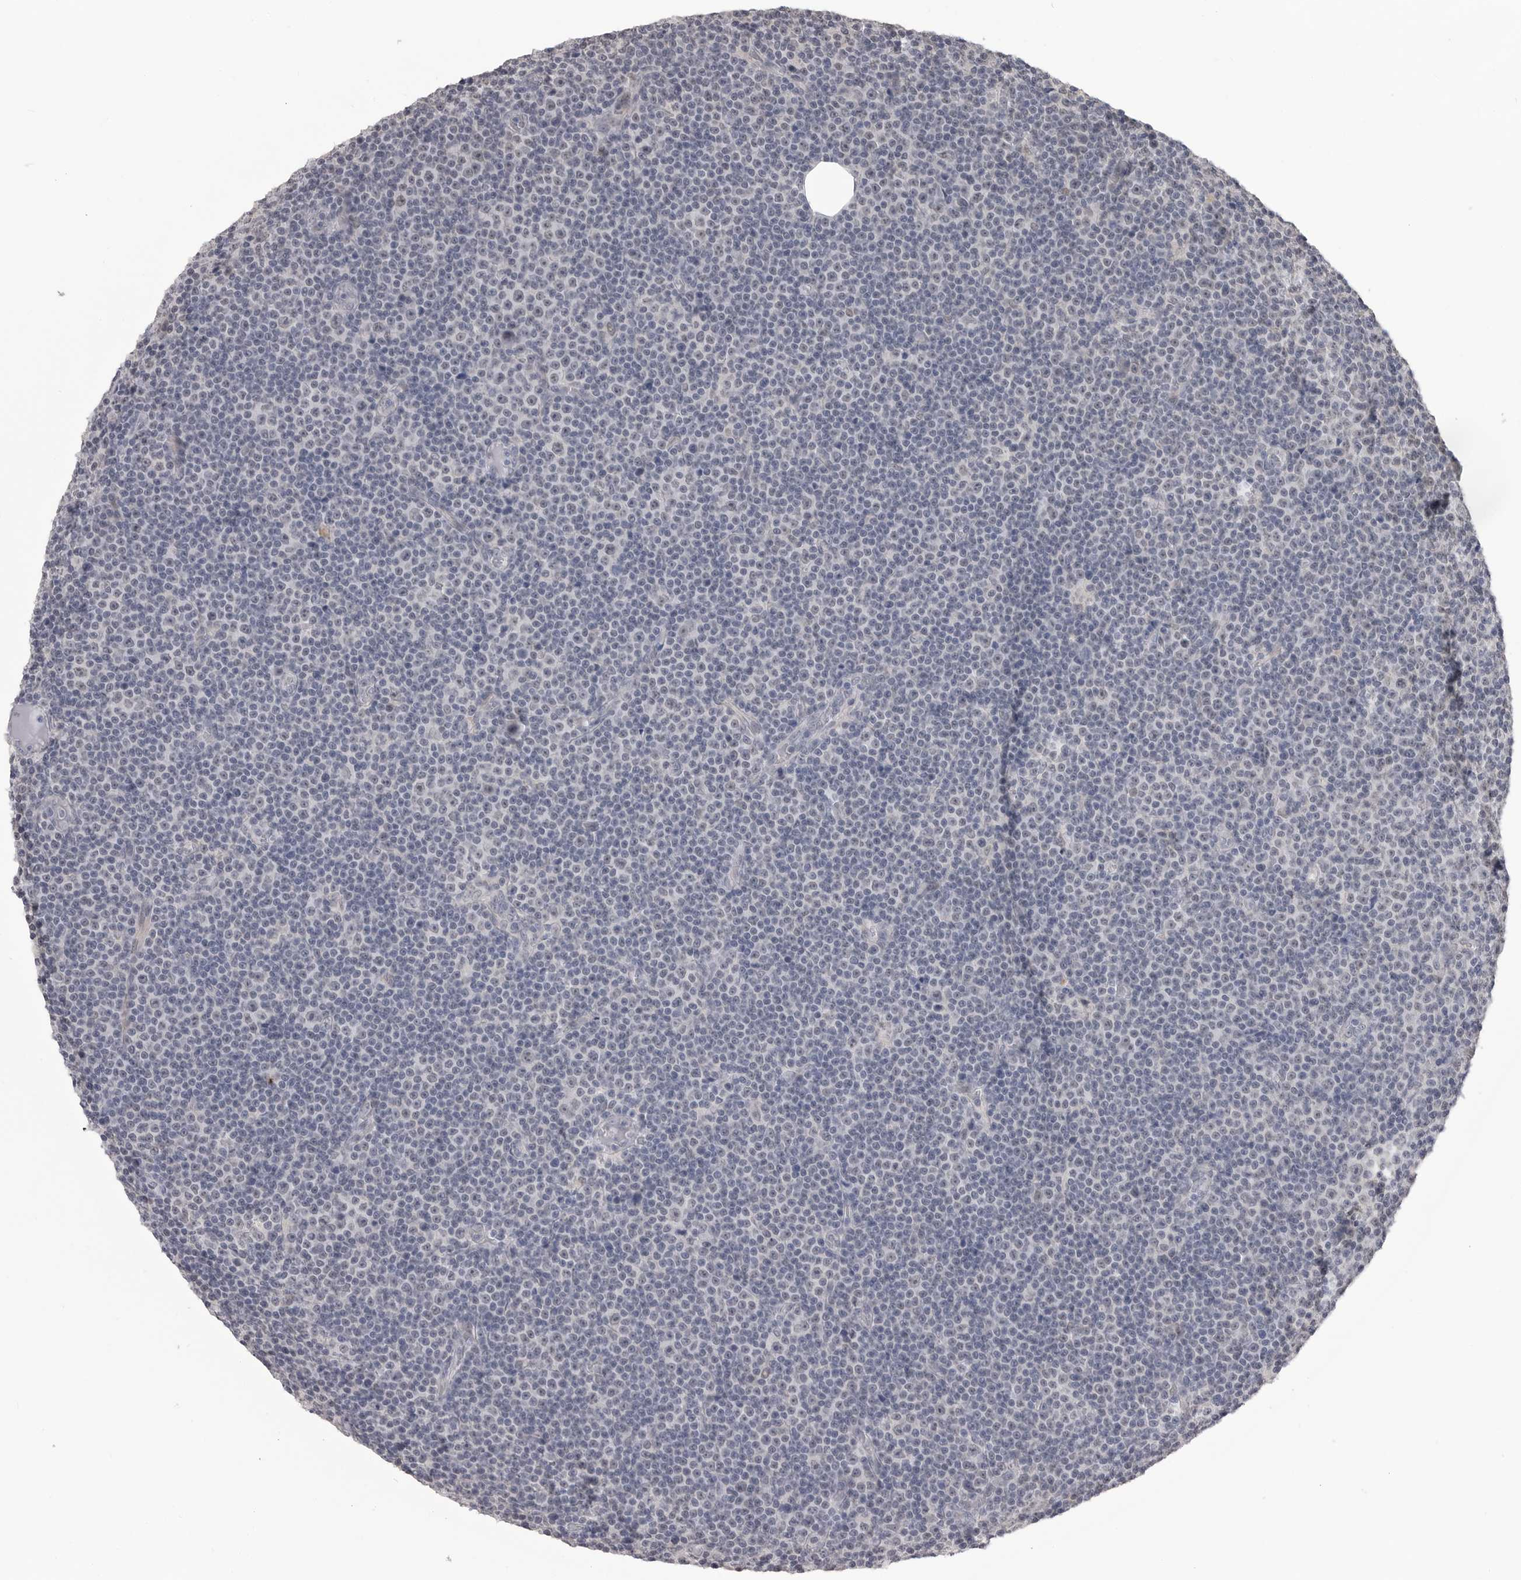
{"staining": {"intensity": "negative", "quantity": "none", "location": "none"}, "tissue": "lymphoma", "cell_type": "Tumor cells", "image_type": "cancer", "snomed": [{"axis": "morphology", "description": "Malignant lymphoma, non-Hodgkin's type, Low grade"}, {"axis": "topography", "description": "Lymph node"}], "caption": "DAB (3,3'-diaminobenzidine) immunohistochemical staining of human low-grade malignant lymphoma, non-Hodgkin's type exhibits no significant positivity in tumor cells.", "gene": "PLEKHF1", "patient": {"sex": "female", "age": 67}}